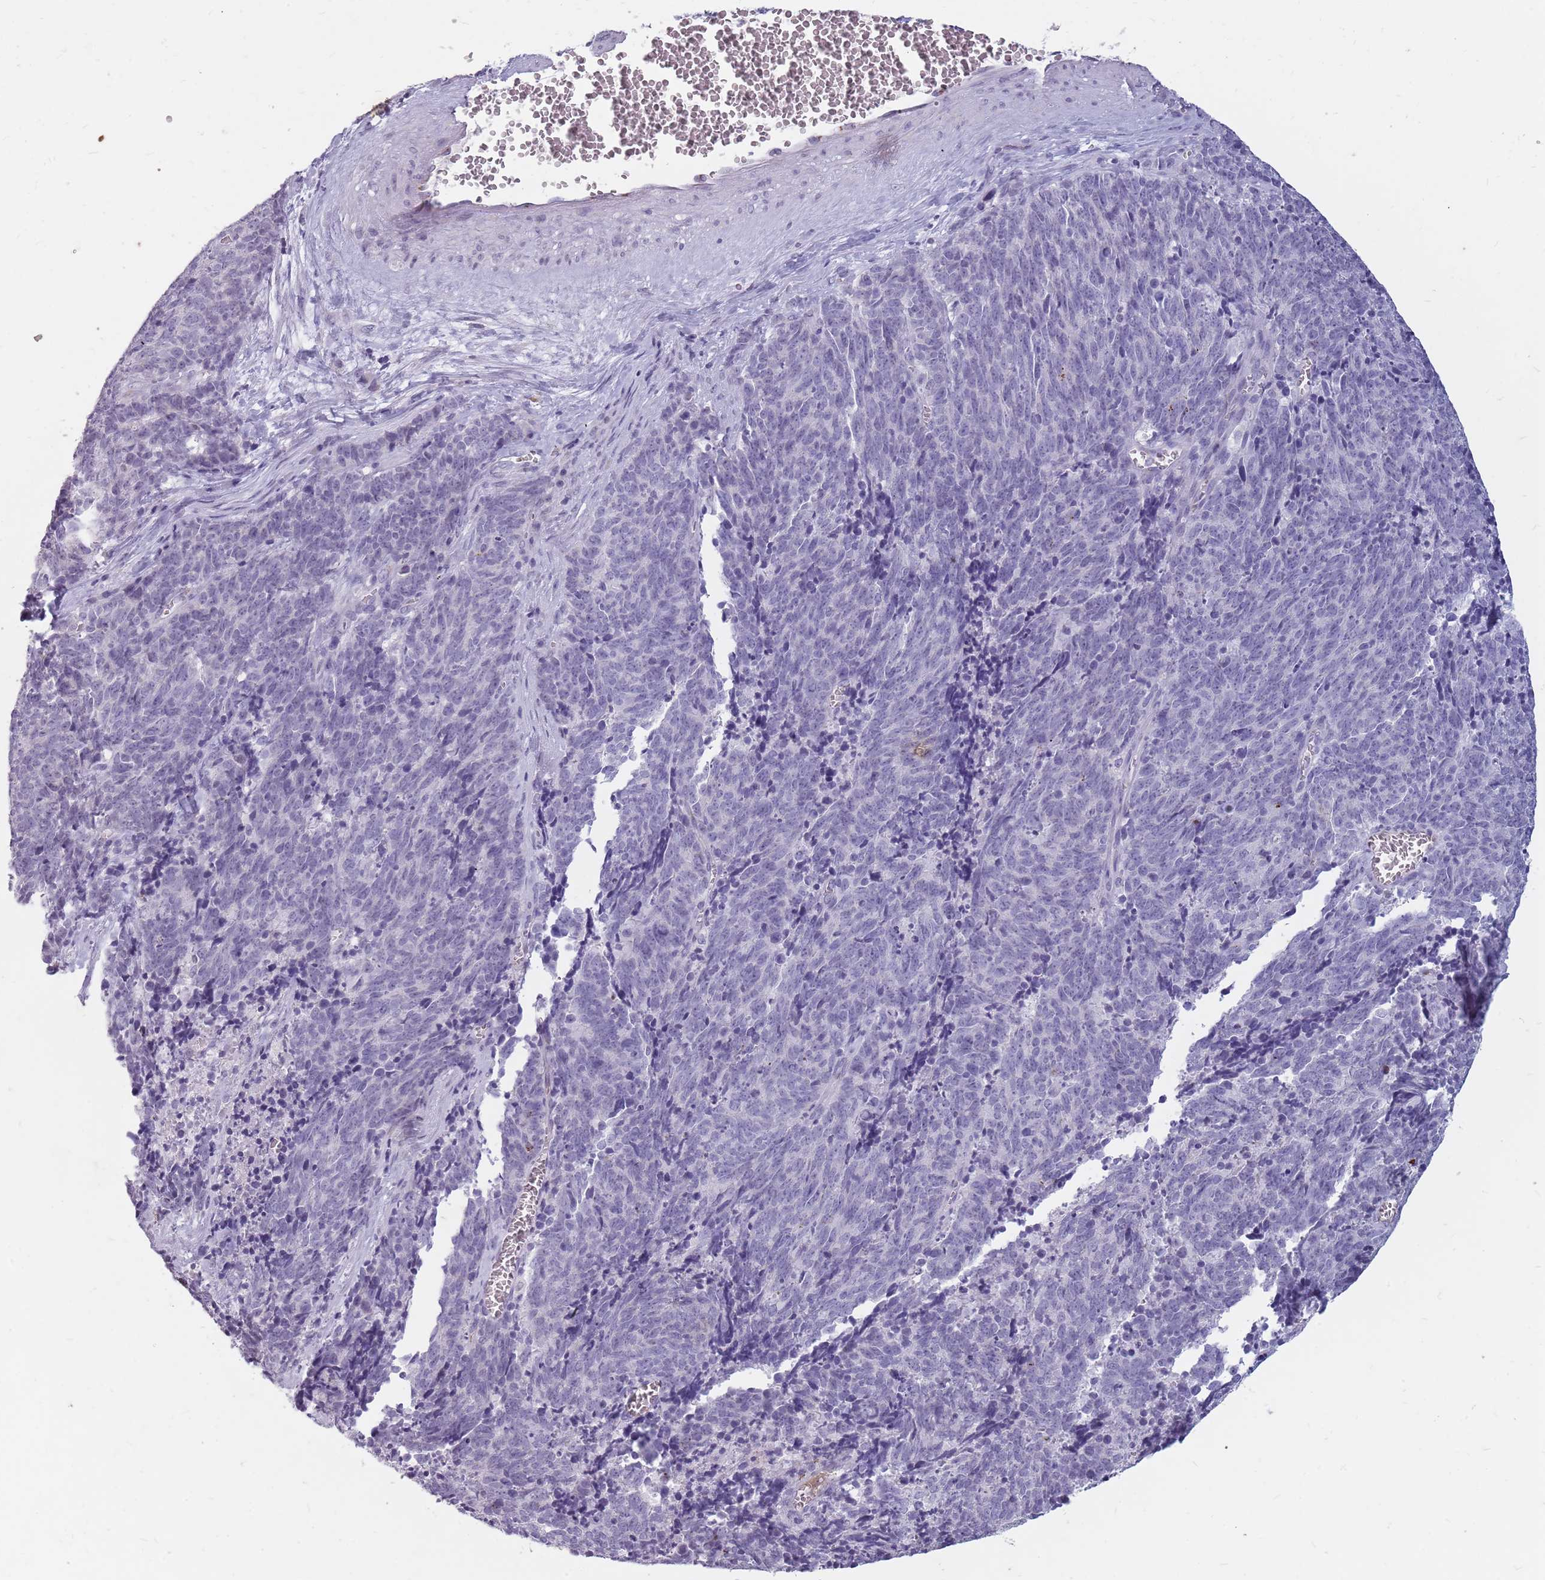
{"staining": {"intensity": "negative", "quantity": "none", "location": "none"}, "tissue": "cervical cancer", "cell_type": "Tumor cells", "image_type": "cancer", "snomed": [{"axis": "morphology", "description": "Squamous cell carcinoma, NOS"}, {"axis": "topography", "description": "Cervix"}], "caption": "Immunohistochemistry image of human cervical cancer (squamous cell carcinoma) stained for a protein (brown), which displays no staining in tumor cells.", "gene": "NEK6", "patient": {"sex": "female", "age": 29}}